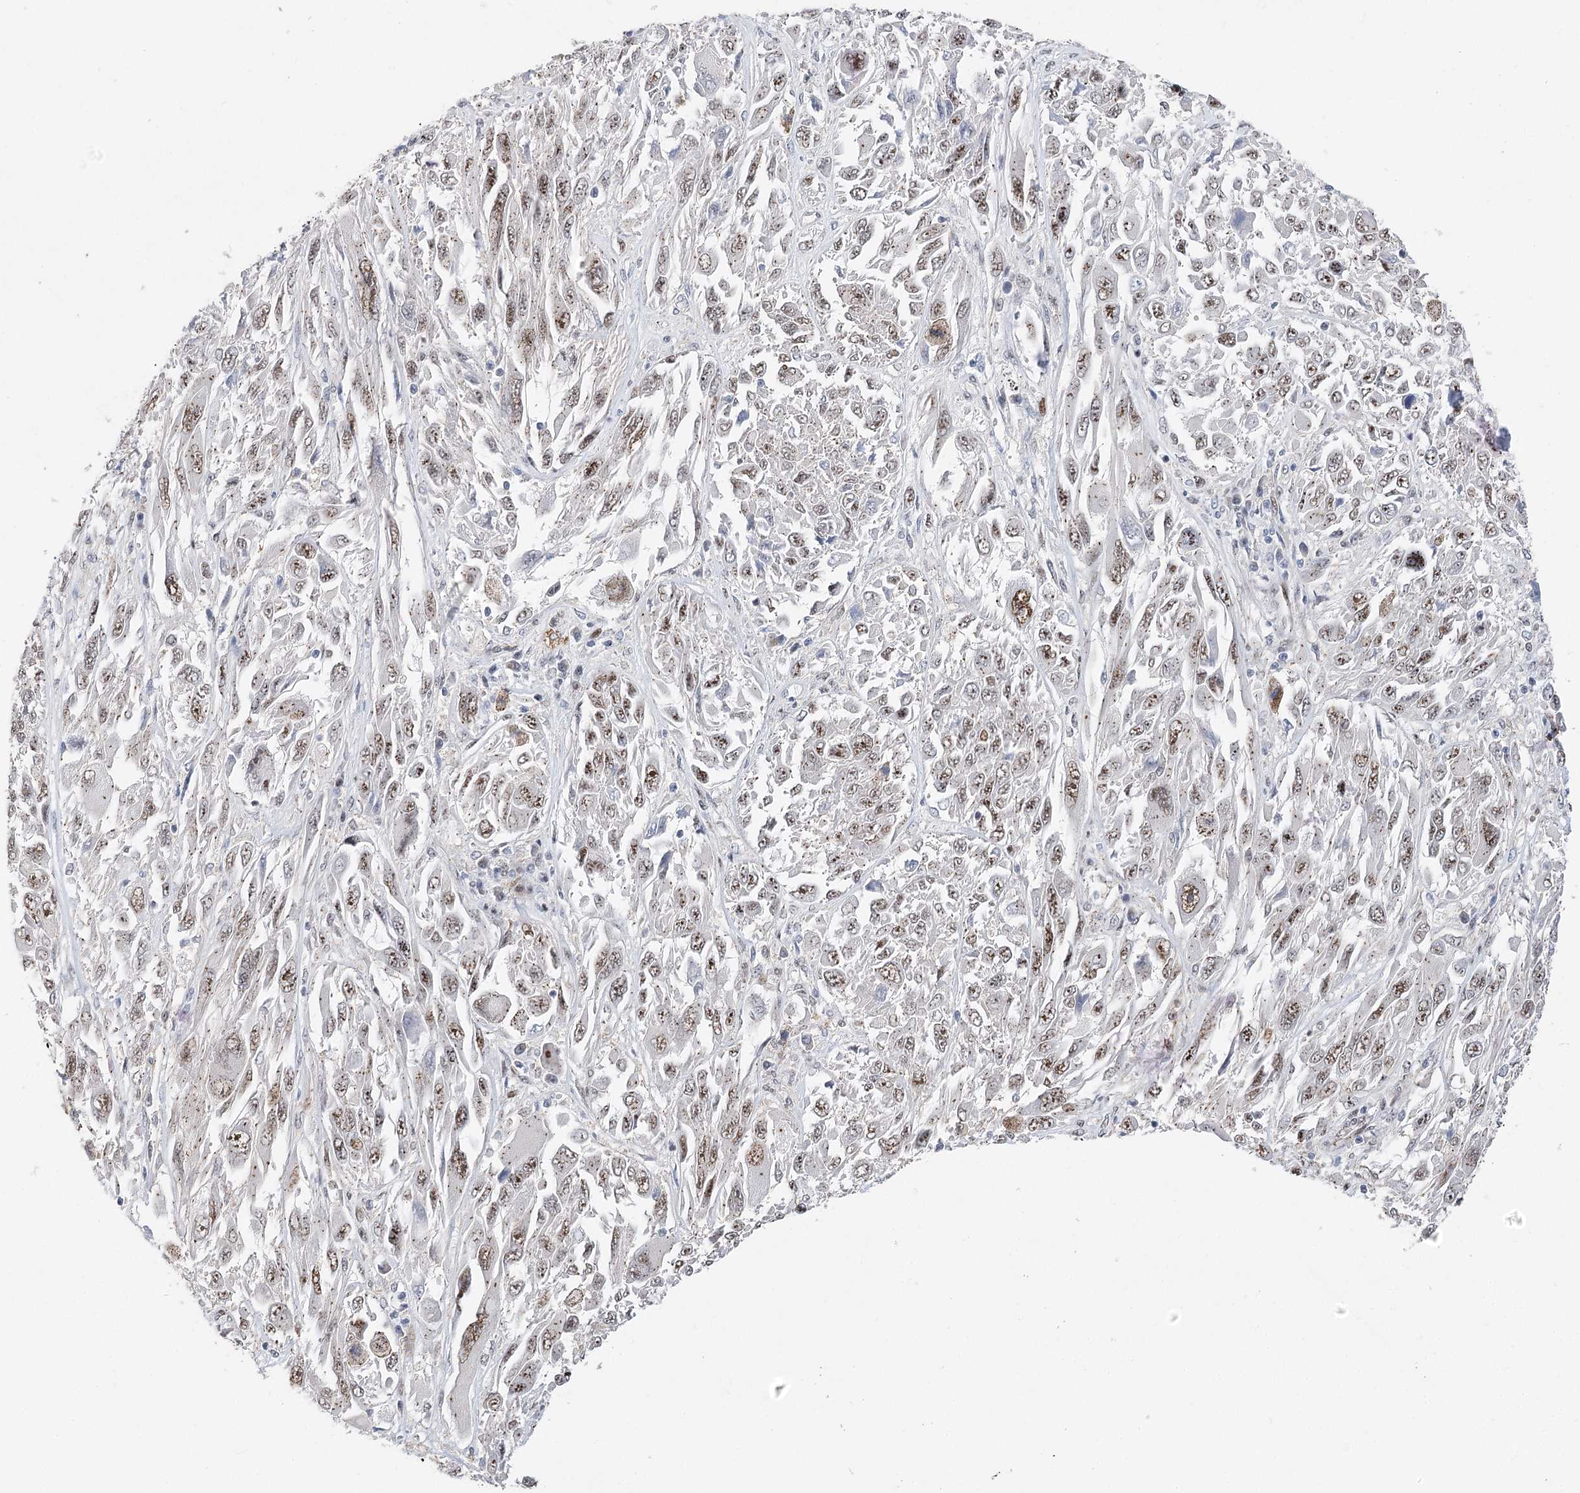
{"staining": {"intensity": "moderate", "quantity": ">75%", "location": "nuclear"}, "tissue": "melanoma", "cell_type": "Tumor cells", "image_type": "cancer", "snomed": [{"axis": "morphology", "description": "Malignant melanoma, NOS"}, {"axis": "topography", "description": "Skin"}], "caption": "Brown immunohistochemical staining in malignant melanoma exhibits moderate nuclear positivity in about >75% of tumor cells.", "gene": "CAMTA1", "patient": {"sex": "female", "age": 91}}